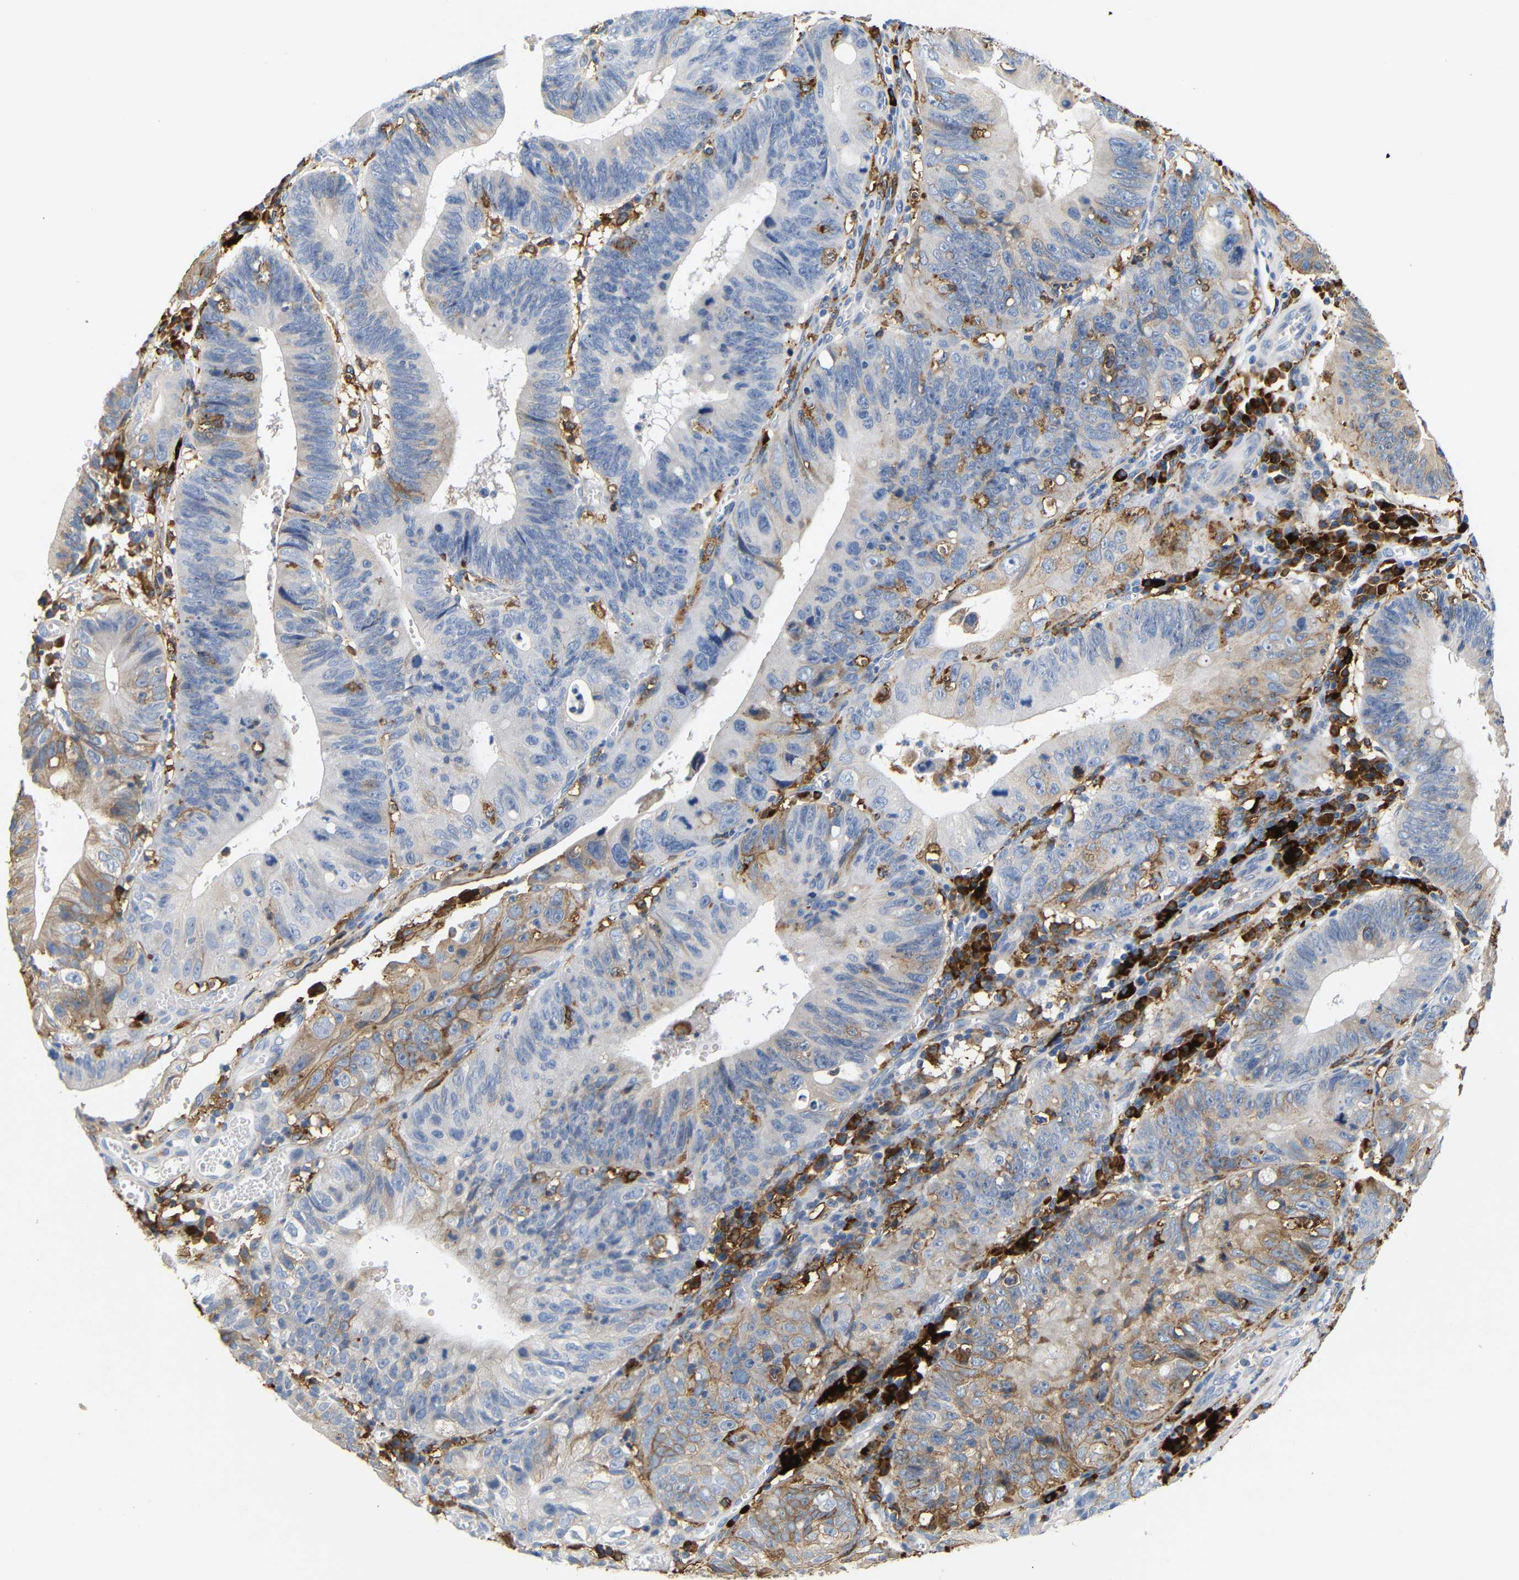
{"staining": {"intensity": "weak", "quantity": "25%-75%", "location": "cytoplasmic/membranous"}, "tissue": "stomach cancer", "cell_type": "Tumor cells", "image_type": "cancer", "snomed": [{"axis": "morphology", "description": "Adenocarcinoma, NOS"}, {"axis": "topography", "description": "Stomach"}], "caption": "Weak cytoplasmic/membranous protein staining is appreciated in approximately 25%-75% of tumor cells in adenocarcinoma (stomach).", "gene": "HLA-DQB1", "patient": {"sex": "male", "age": 59}}